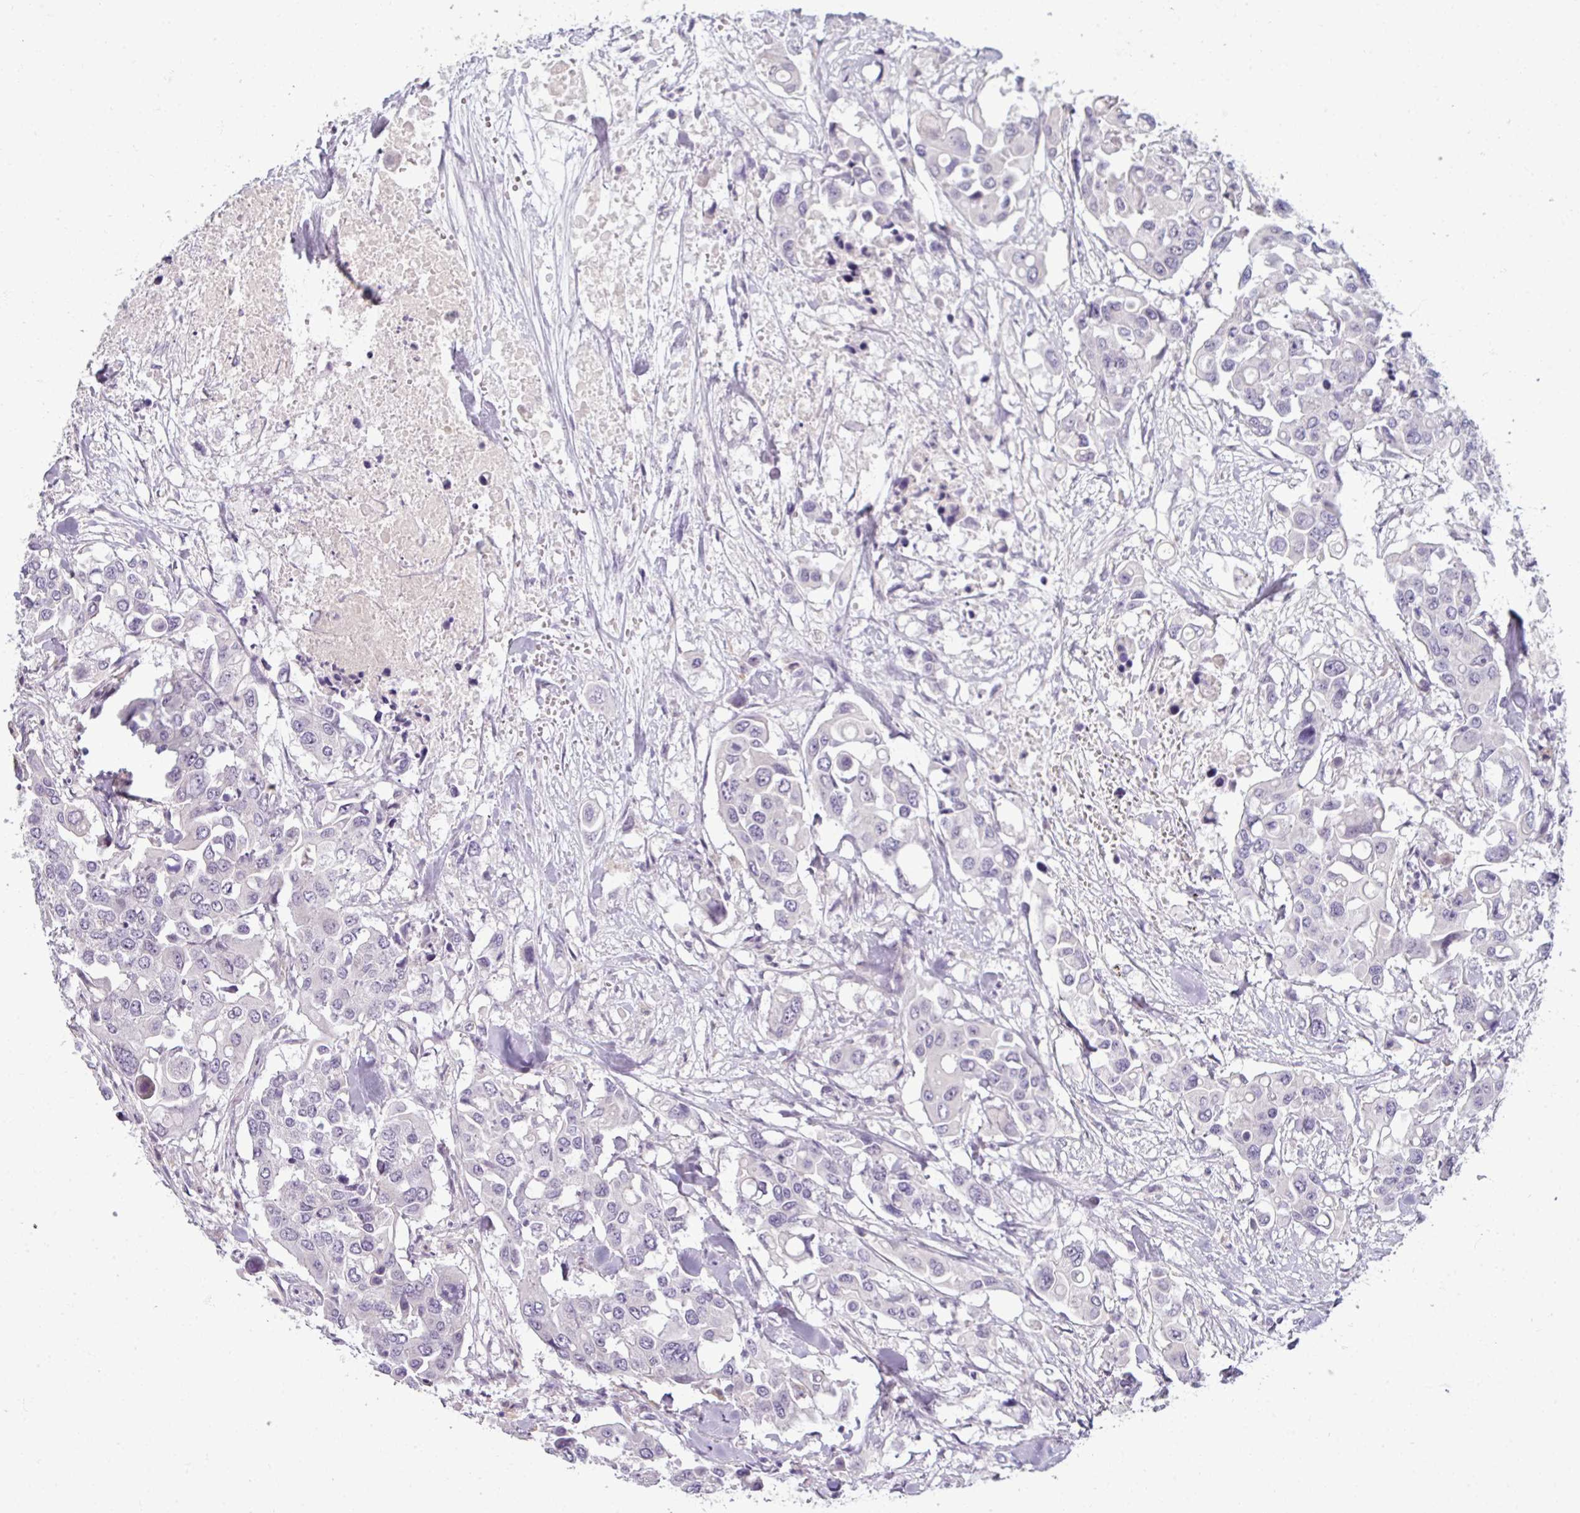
{"staining": {"intensity": "negative", "quantity": "none", "location": "none"}, "tissue": "colorectal cancer", "cell_type": "Tumor cells", "image_type": "cancer", "snomed": [{"axis": "morphology", "description": "Adenocarcinoma, NOS"}, {"axis": "topography", "description": "Colon"}], "caption": "A high-resolution photomicrograph shows immunohistochemistry staining of adenocarcinoma (colorectal), which demonstrates no significant positivity in tumor cells.", "gene": "UVSSA", "patient": {"sex": "male", "age": 77}}